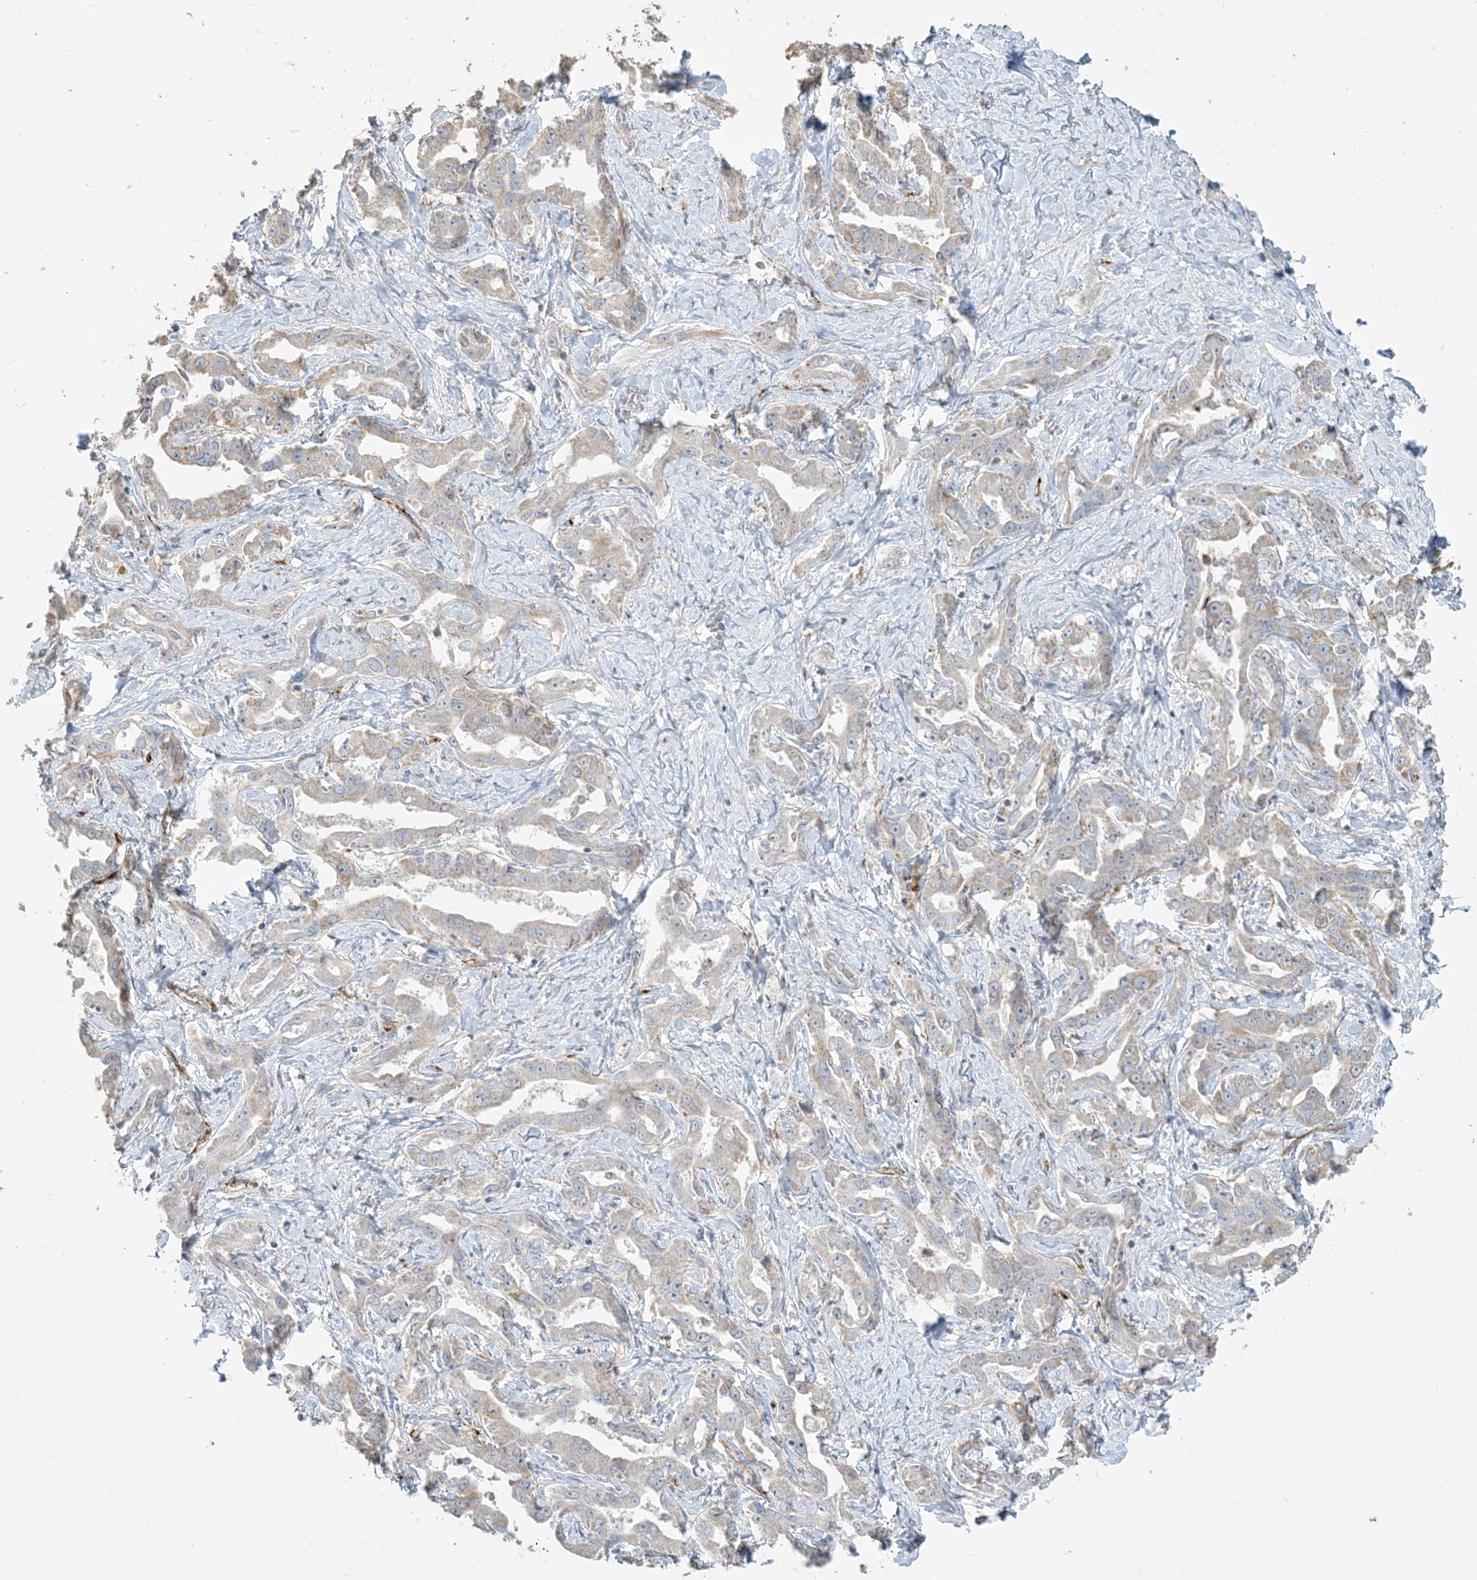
{"staining": {"intensity": "weak", "quantity": "<25%", "location": "cytoplasmic/membranous"}, "tissue": "liver cancer", "cell_type": "Tumor cells", "image_type": "cancer", "snomed": [{"axis": "morphology", "description": "Cholangiocarcinoma"}, {"axis": "topography", "description": "Liver"}], "caption": "Liver cancer stained for a protein using immunohistochemistry (IHC) shows no staining tumor cells.", "gene": "AGA", "patient": {"sex": "male", "age": 59}}